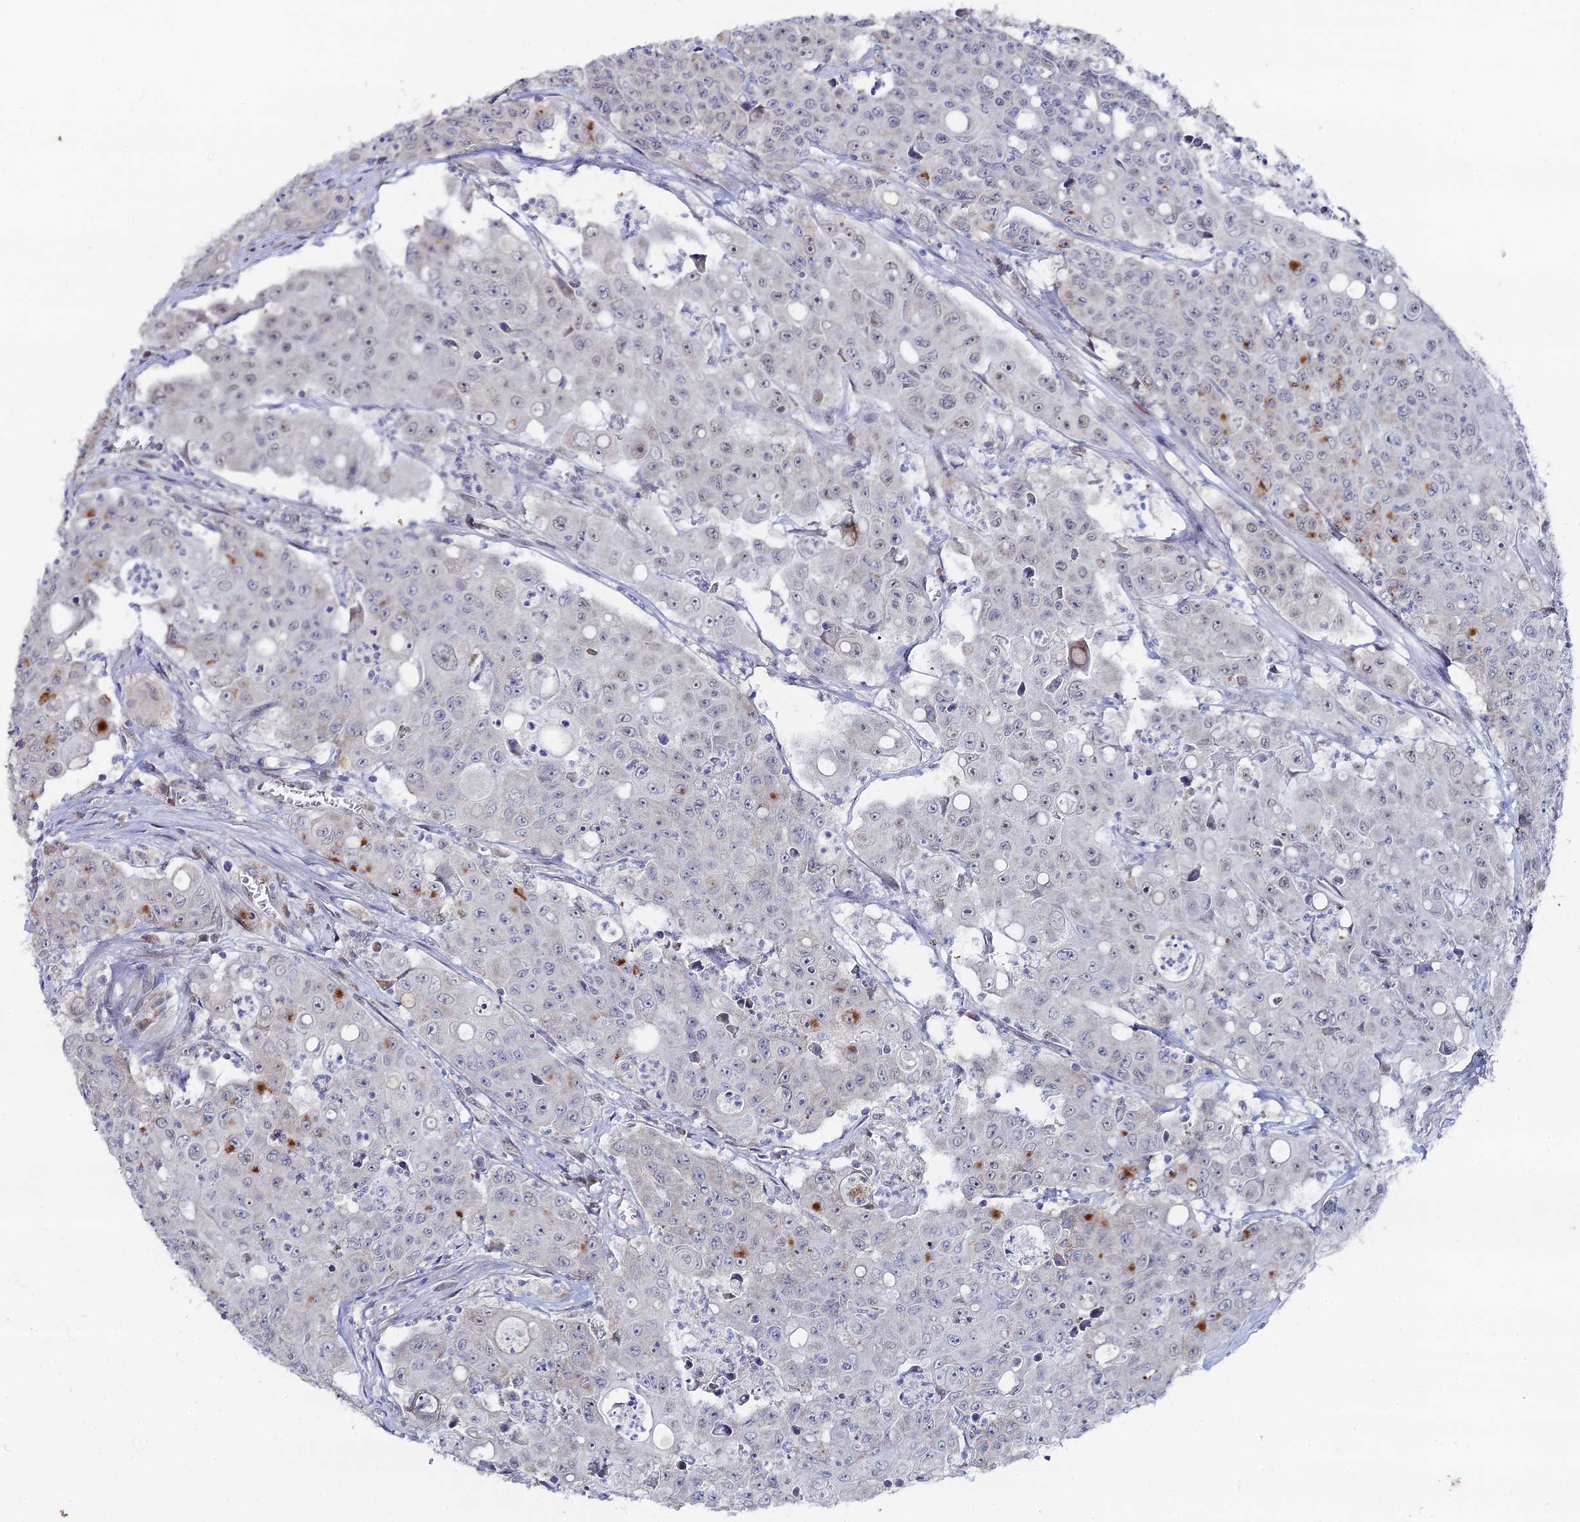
{"staining": {"intensity": "moderate", "quantity": "<25%", "location": "cytoplasmic/membranous"}, "tissue": "colorectal cancer", "cell_type": "Tumor cells", "image_type": "cancer", "snomed": [{"axis": "morphology", "description": "Adenocarcinoma, NOS"}, {"axis": "topography", "description": "Colon"}], "caption": "High-power microscopy captured an IHC photomicrograph of adenocarcinoma (colorectal), revealing moderate cytoplasmic/membranous expression in about <25% of tumor cells.", "gene": "THAP4", "patient": {"sex": "male", "age": 51}}